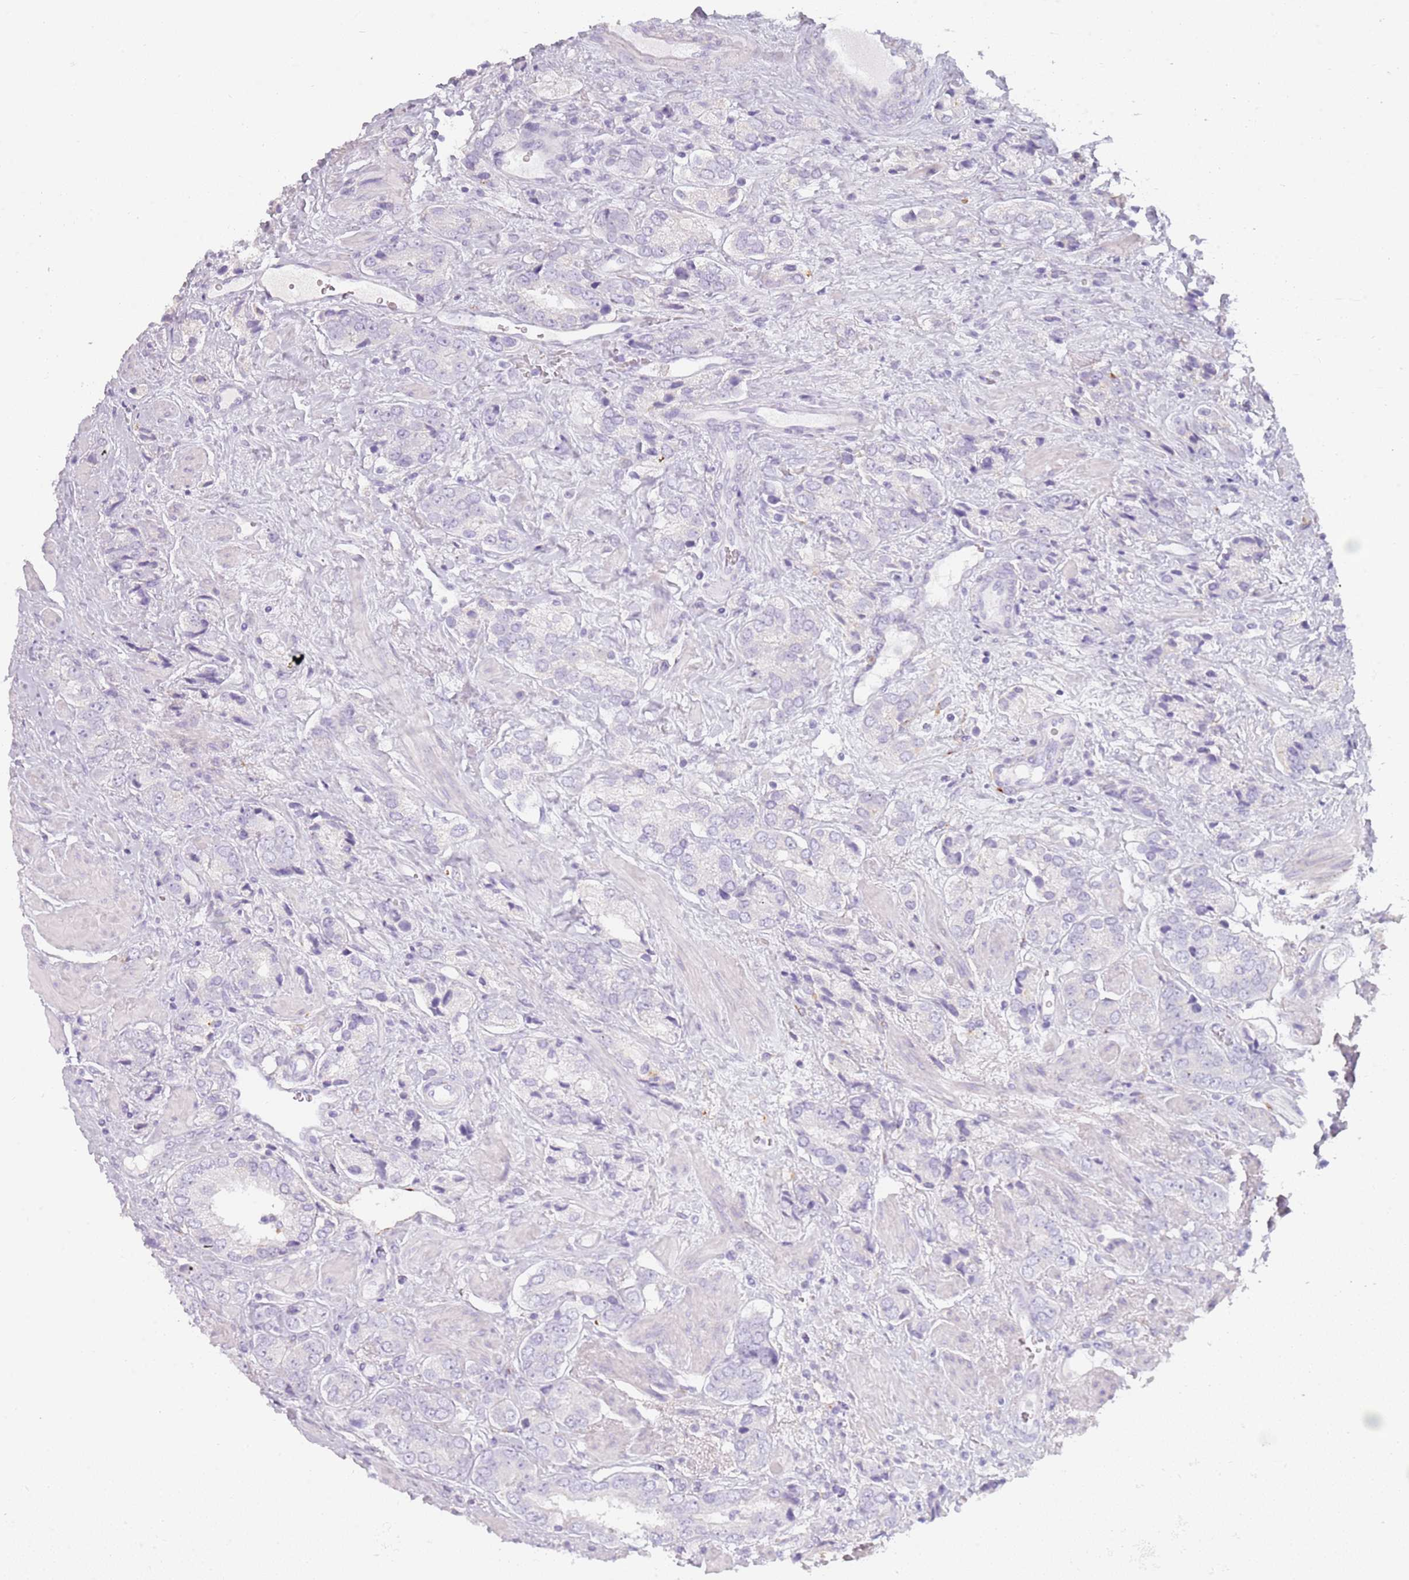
{"staining": {"intensity": "negative", "quantity": "none", "location": "none"}, "tissue": "prostate cancer", "cell_type": "Tumor cells", "image_type": "cancer", "snomed": [{"axis": "morphology", "description": "Adenocarcinoma, High grade"}, {"axis": "topography", "description": "Prostate and seminal vesicle, NOS"}], "caption": "This histopathology image is of adenocarcinoma (high-grade) (prostate) stained with immunohistochemistry (IHC) to label a protein in brown with the nuclei are counter-stained blue. There is no positivity in tumor cells. (DAB (3,3'-diaminobenzidine) immunohistochemistry (IHC) visualized using brightfield microscopy, high magnification).", "gene": "COLEC12", "patient": {"sex": "male", "age": 64}}